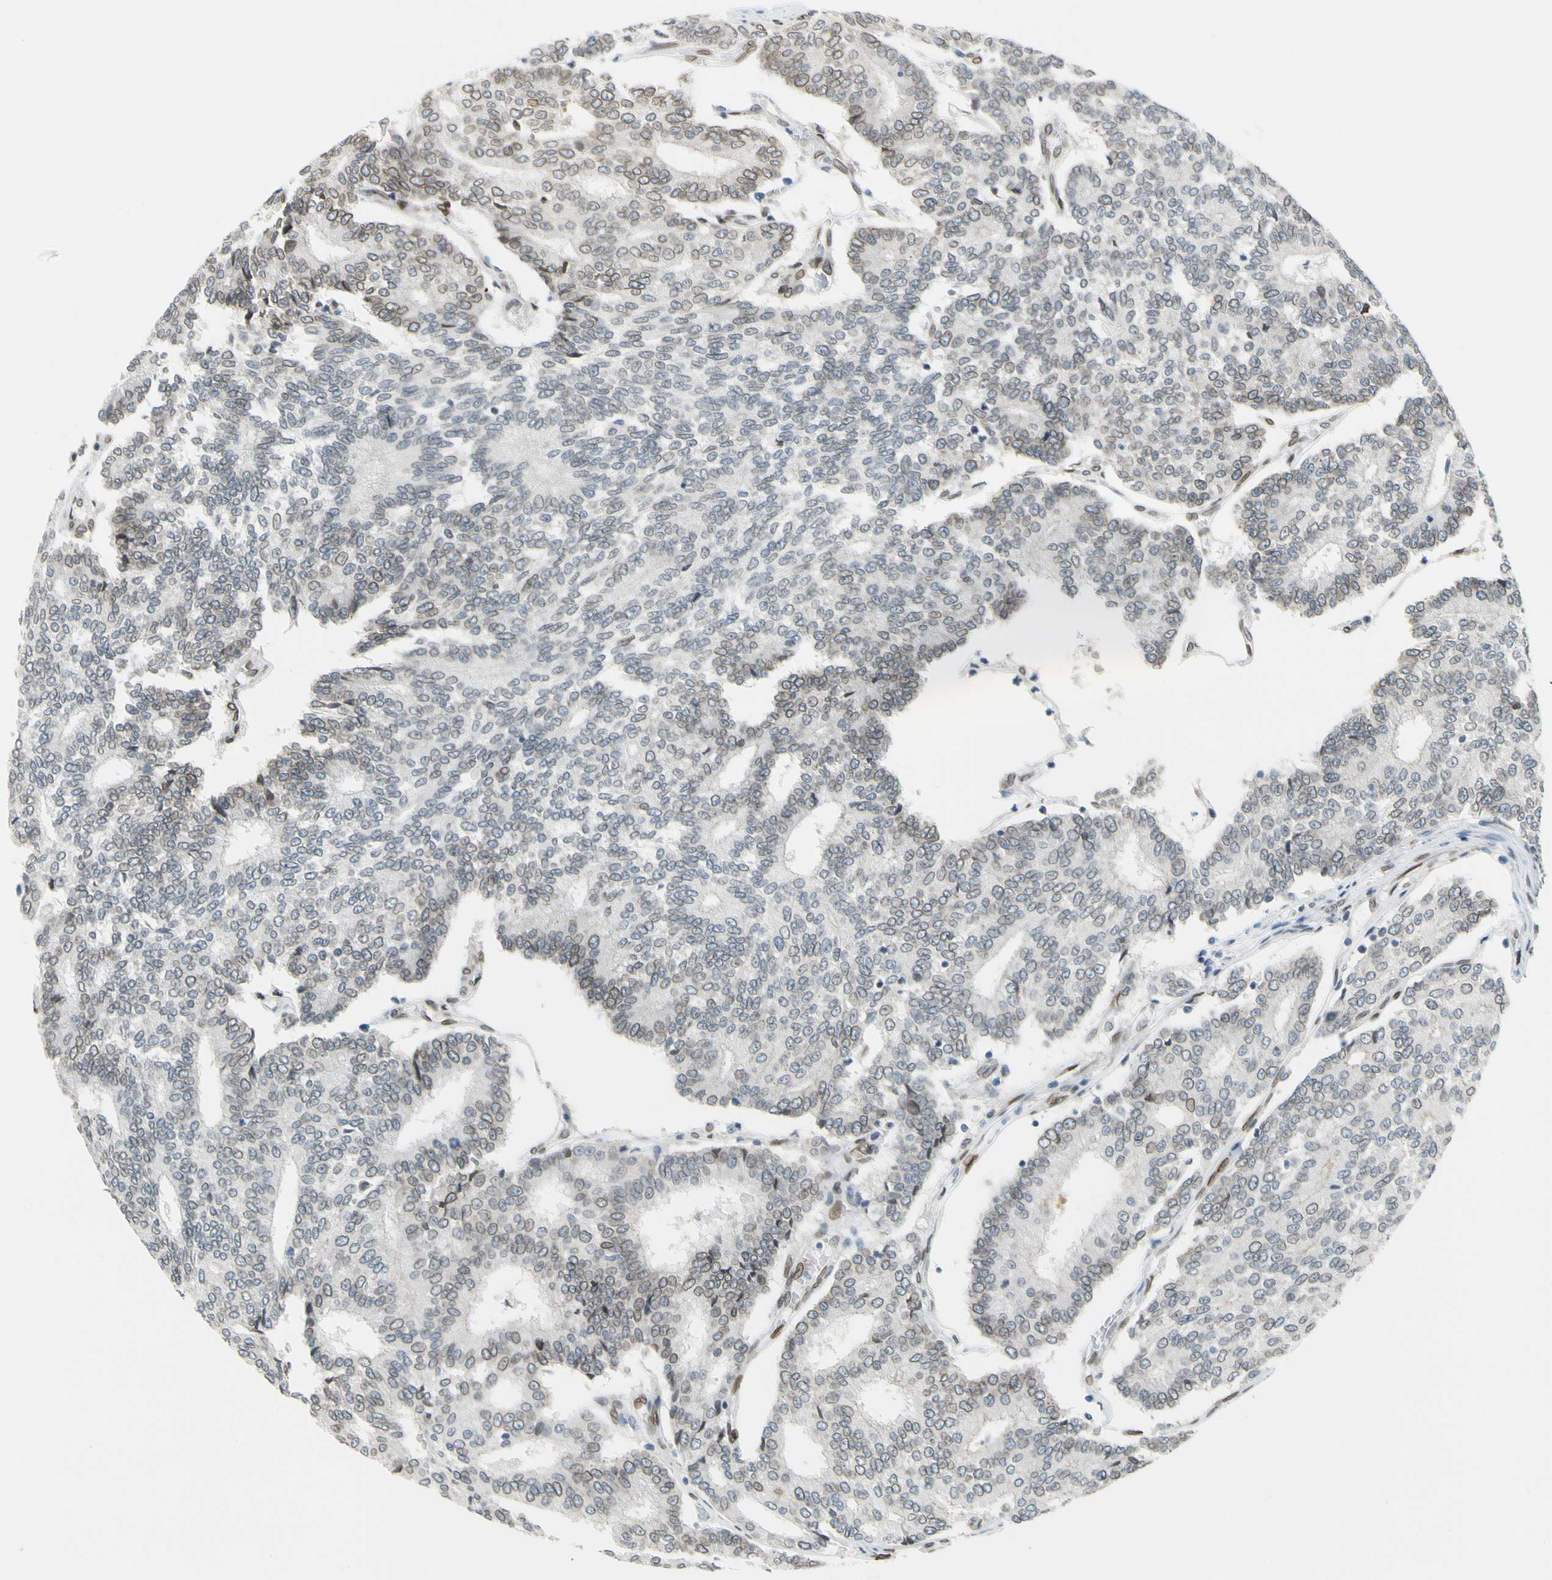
{"staining": {"intensity": "weak", "quantity": "25%-75%", "location": "cytoplasmic/membranous,nuclear"}, "tissue": "prostate cancer", "cell_type": "Tumor cells", "image_type": "cancer", "snomed": [{"axis": "morphology", "description": "Adenocarcinoma, High grade"}, {"axis": "topography", "description": "Prostate"}], "caption": "The image displays staining of prostate adenocarcinoma (high-grade), revealing weak cytoplasmic/membranous and nuclear protein expression (brown color) within tumor cells.", "gene": "SUN1", "patient": {"sex": "male", "age": 55}}